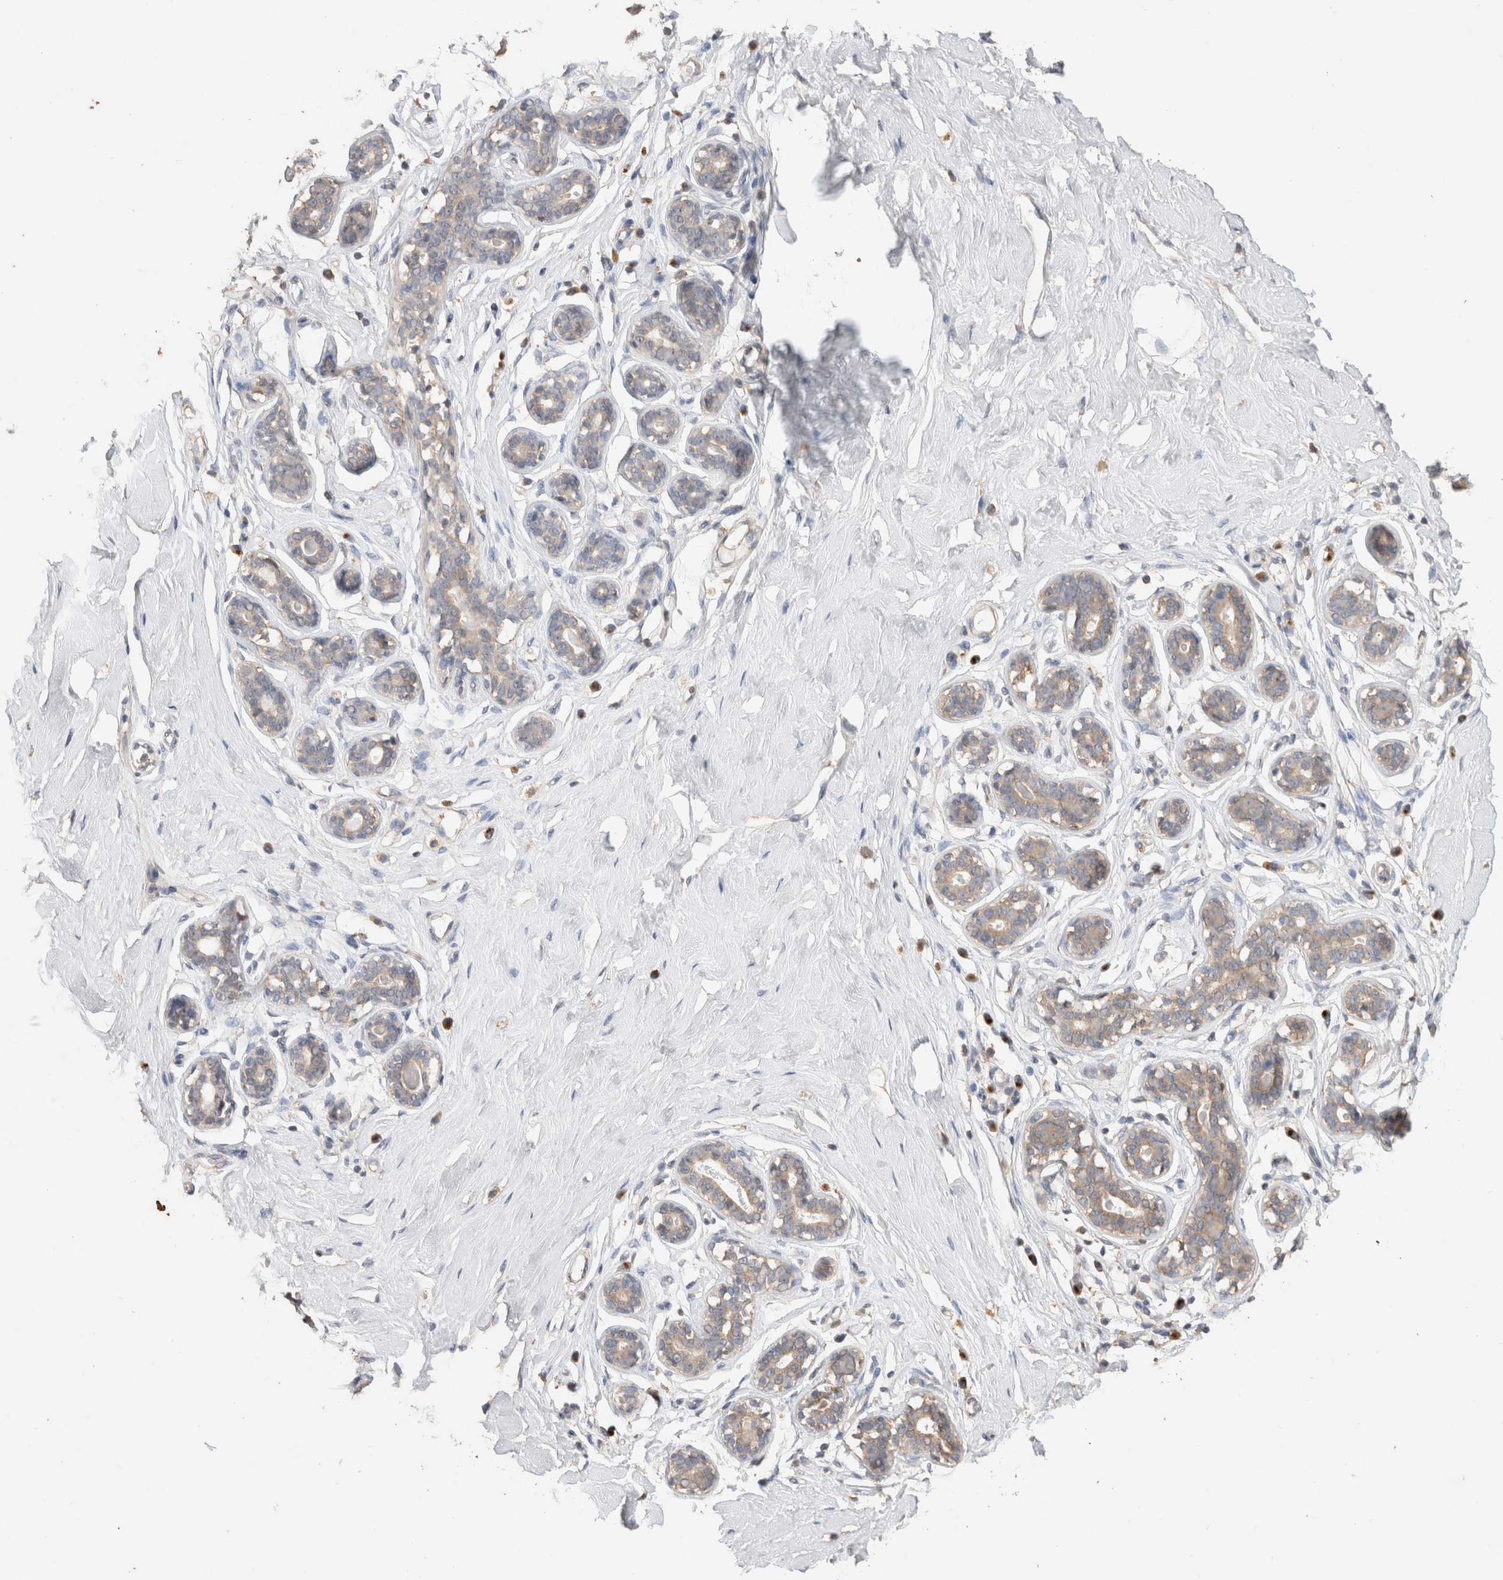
{"staining": {"intensity": "negative", "quantity": "none", "location": "none"}, "tissue": "breast", "cell_type": "Adipocytes", "image_type": "normal", "snomed": [{"axis": "morphology", "description": "Normal tissue, NOS"}, {"axis": "topography", "description": "Breast"}], "caption": "The immunohistochemistry image has no significant expression in adipocytes of breast. Brightfield microscopy of immunohistochemistry stained with DAB (3,3'-diaminobenzidine) (brown) and hematoxylin (blue), captured at high magnification.", "gene": "SNX31", "patient": {"sex": "female", "age": 23}}